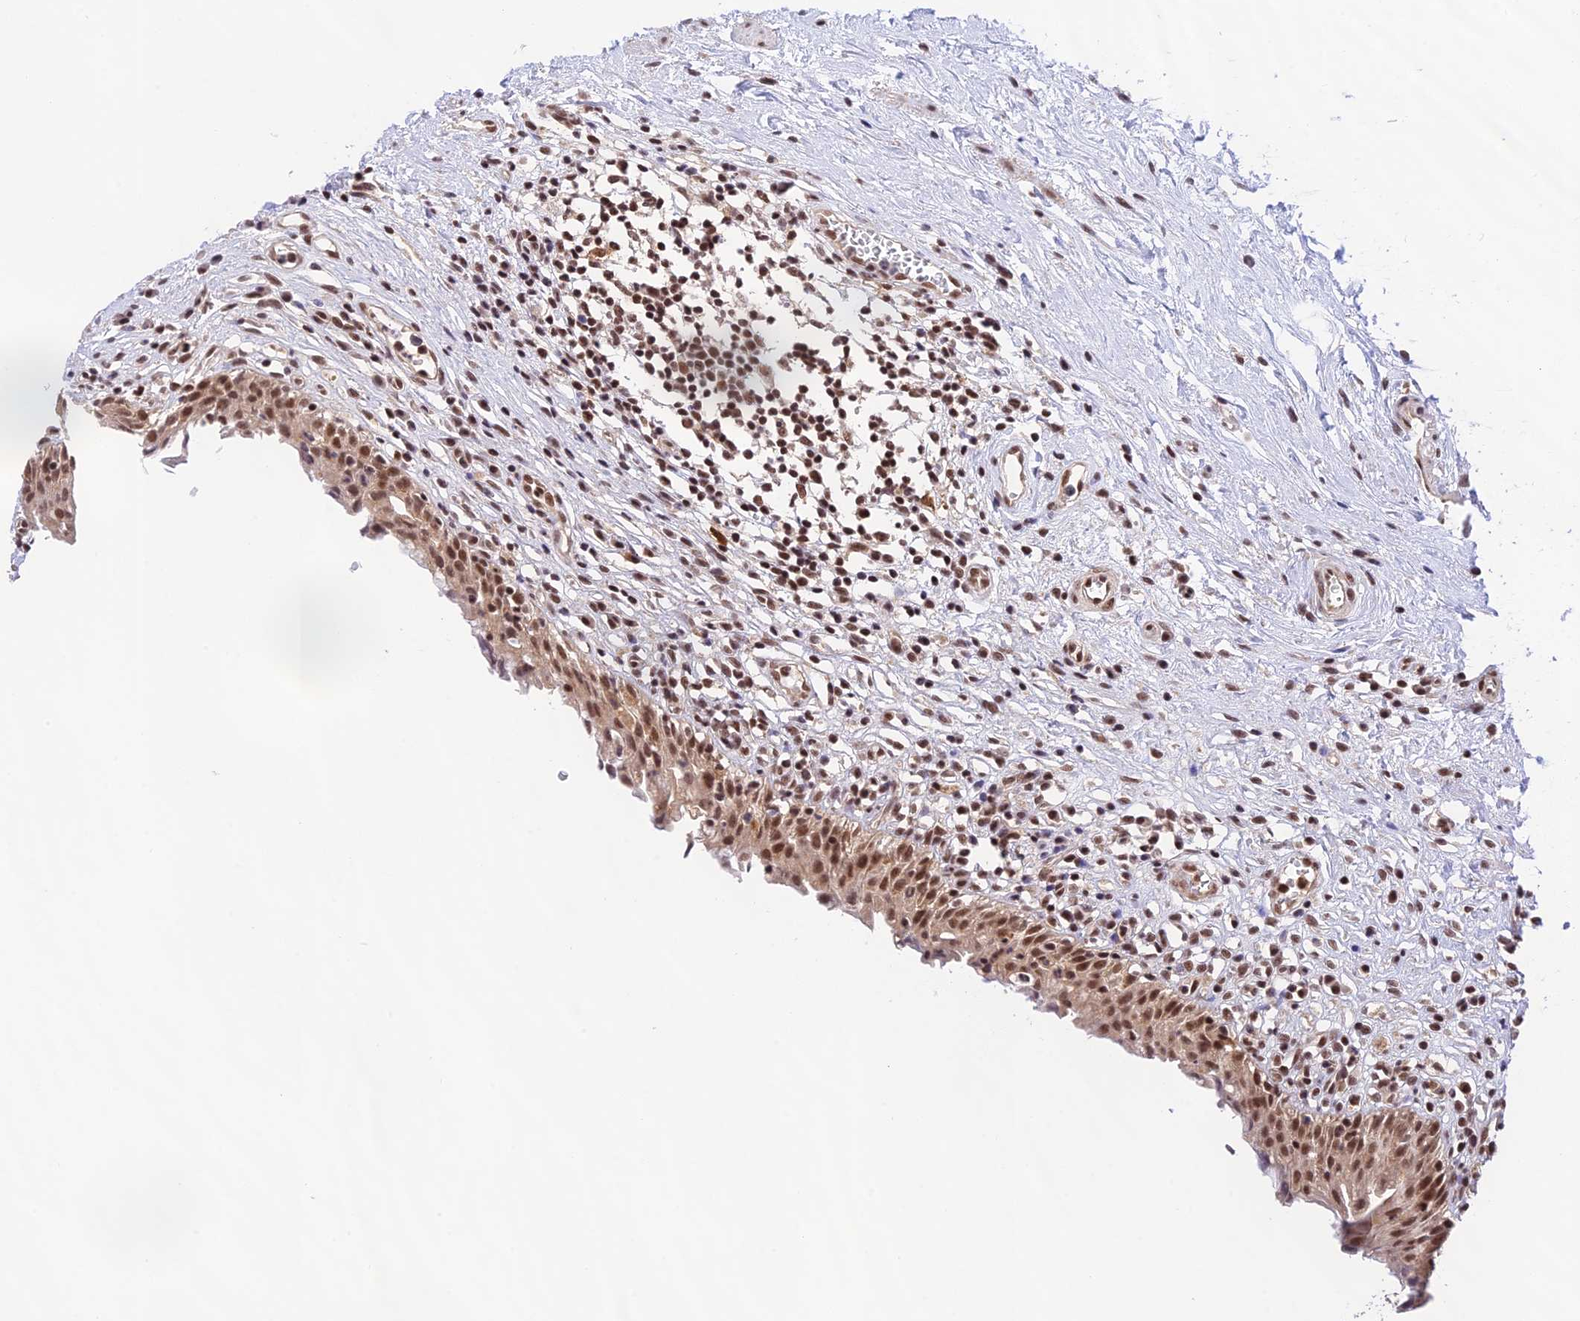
{"staining": {"intensity": "moderate", "quantity": ">75%", "location": "nuclear"}, "tissue": "urinary bladder", "cell_type": "Urothelial cells", "image_type": "normal", "snomed": [{"axis": "morphology", "description": "Normal tissue, NOS"}, {"axis": "morphology", "description": "Inflammation, NOS"}, {"axis": "topography", "description": "Urinary bladder"}], "caption": "Urinary bladder was stained to show a protein in brown. There is medium levels of moderate nuclear staining in about >75% of urothelial cells. Using DAB (brown) and hematoxylin (blue) stains, captured at high magnification using brightfield microscopy.", "gene": "THAP11", "patient": {"sex": "male", "age": 63}}